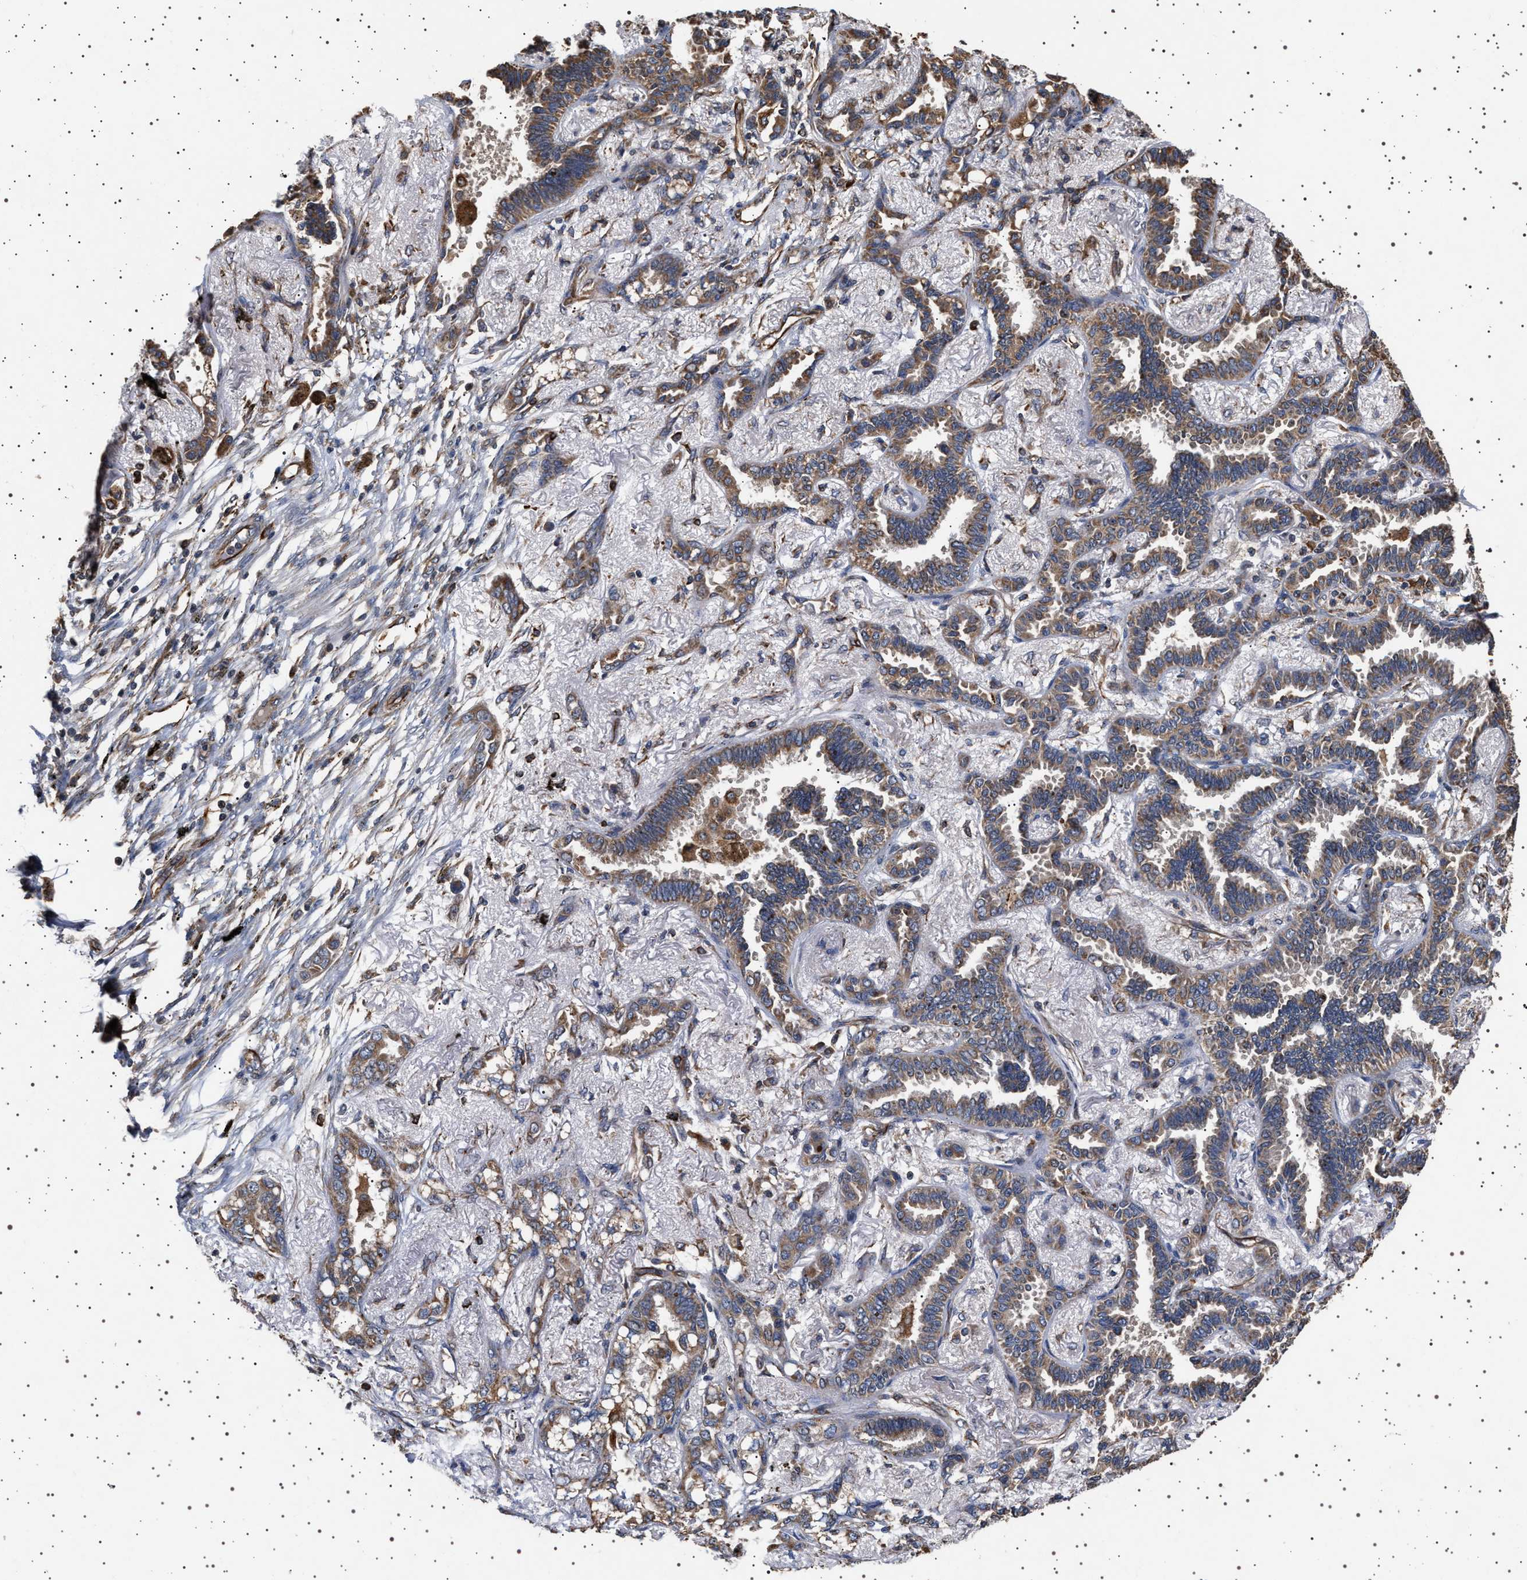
{"staining": {"intensity": "moderate", "quantity": ">75%", "location": "cytoplasmic/membranous"}, "tissue": "lung cancer", "cell_type": "Tumor cells", "image_type": "cancer", "snomed": [{"axis": "morphology", "description": "Adenocarcinoma, NOS"}, {"axis": "topography", "description": "Lung"}], "caption": "This photomicrograph displays immunohistochemistry (IHC) staining of lung cancer, with medium moderate cytoplasmic/membranous positivity in about >75% of tumor cells.", "gene": "TRUB2", "patient": {"sex": "male", "age": 59}}